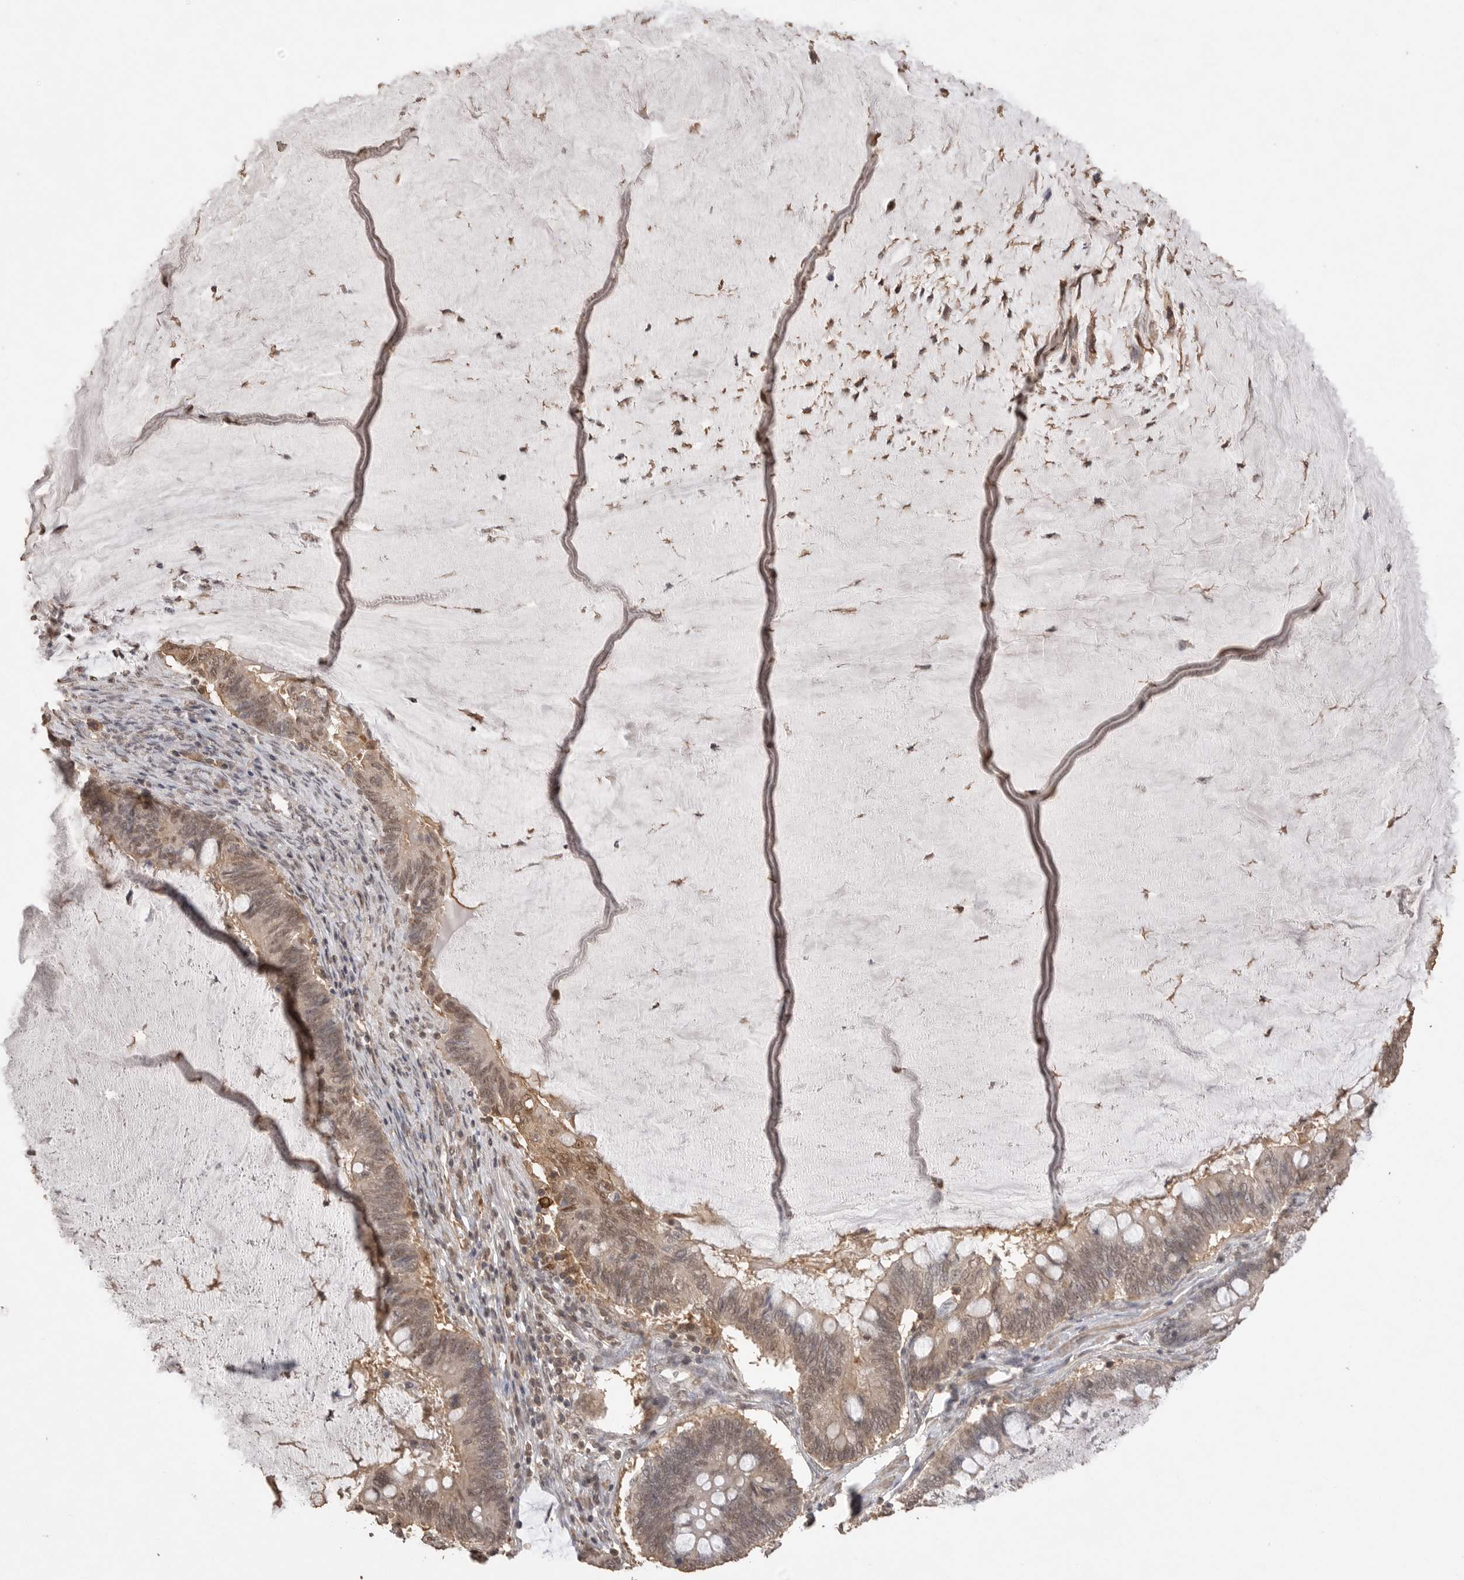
{"staining": {"intensity": "moderate", "quantity": ">75%", "location": "cytoplasmic/membranous,nuclear"}, "tissue": "ovarian cancer", "cell_type": "Tumor cells", "image_type": "cancer", "snomed": [{"axis": "morphology", "description": "Cystadenocarcinoma, mucinous, NOS"}, {"axis": "topography", "description": "Ovary"}], "caption": "Immunohistochemistry of ovarian mucinous cystadenocarcinoma displays medium levels of moderate cytoplasmic/membranous and nuclear expression in about >75% of tumor cells. (Brightfield microscopy of DAB IHC at high magnification).", "gene": "MAP2K1", "patient": {"sex": "female", "age": 61}}